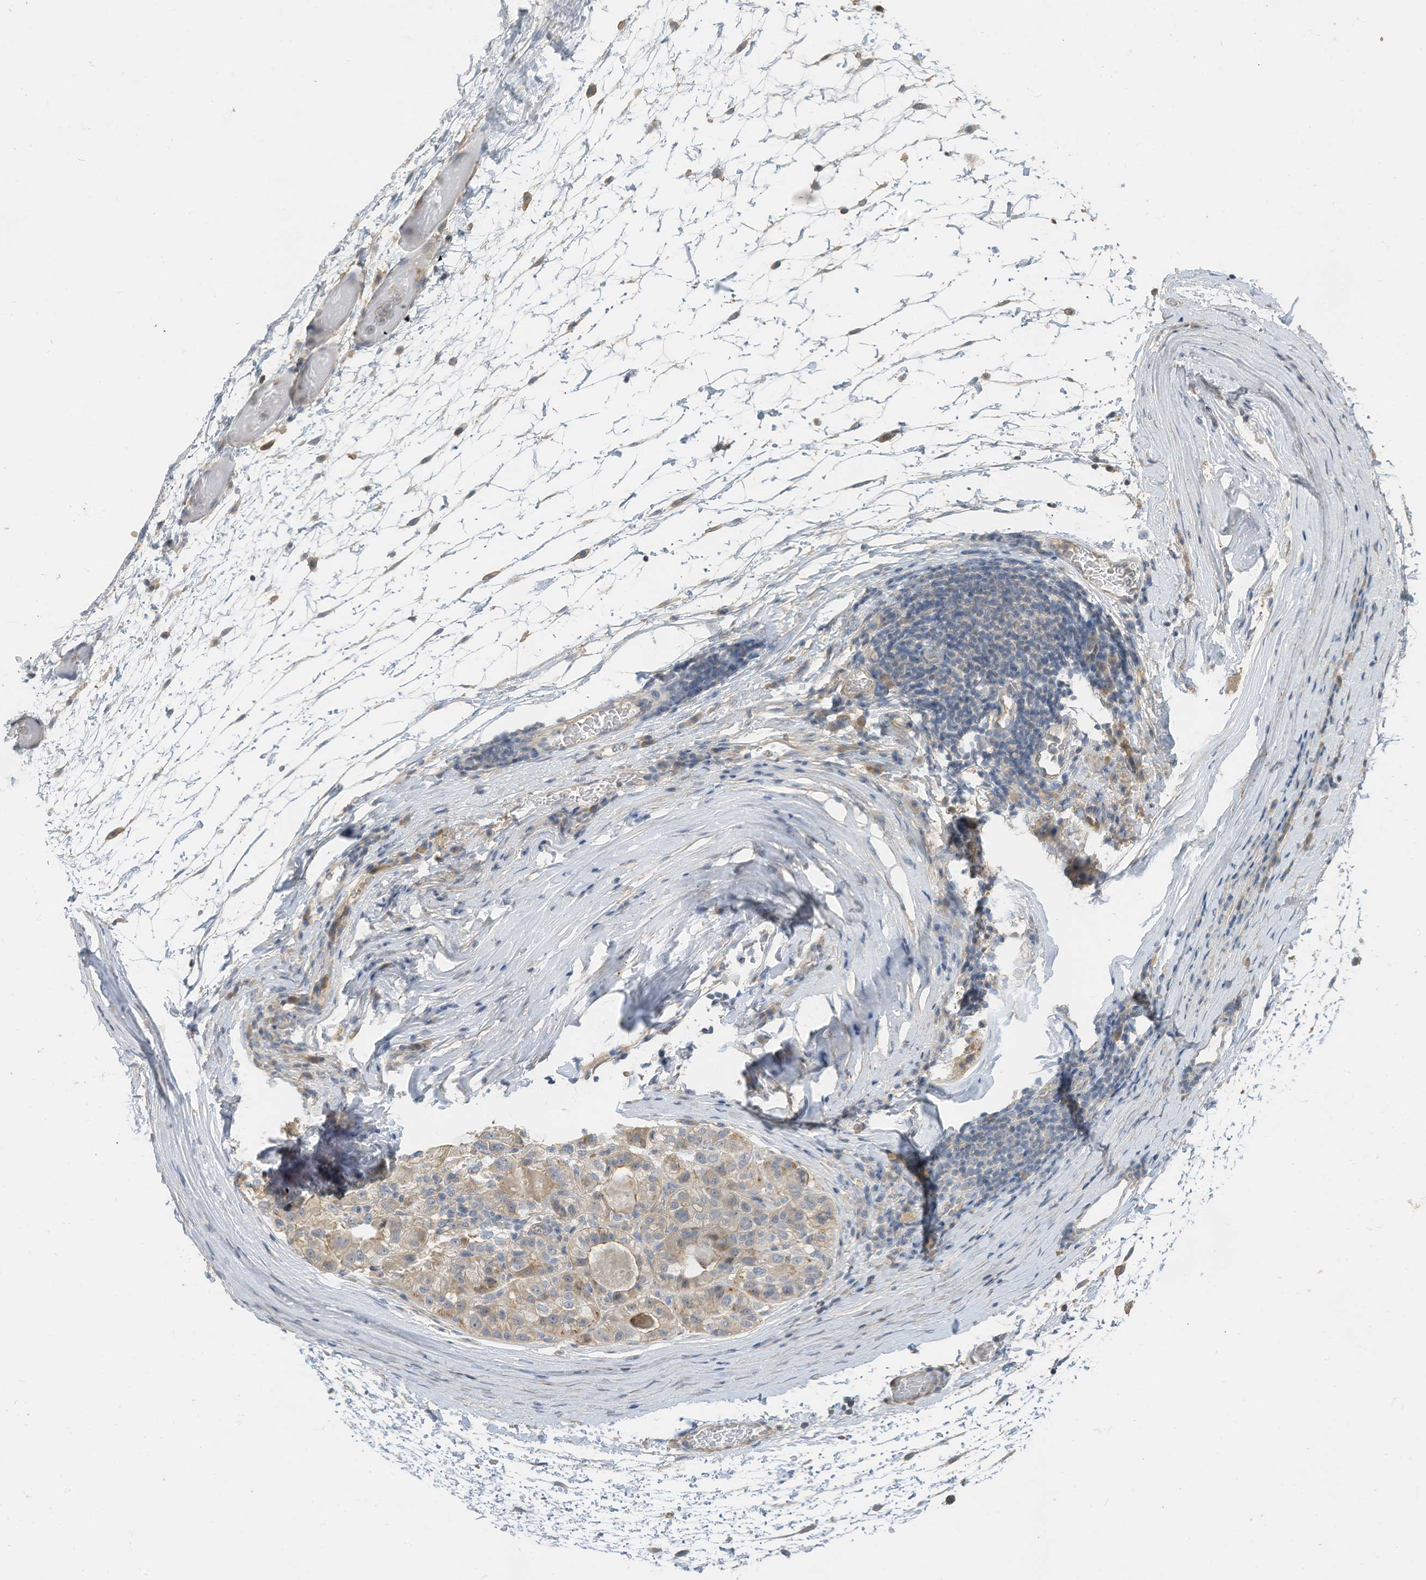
{"staining": {"intensity": "weak", "quantity": "25%-75%", "location": "cytoplasmic/membranous"}, "tissue": "liver cancer", "cell_type": "Tumor cells", "image_type": "cancer", "snomed": [{"axis": "morphology", "description": "Carcinoma, Hepatocellular, NOS"}, {"axis": "topography", "description": "Liver"}], "caption": "Immunohistochemical staining of human liver hepatocellular carcinoma reveals low levels of weak cytoplasmic/membranous protein staining in about 25%-75% of tumor cells. The protein is shown in brown color, while the nuclei are stained blue.", "gene": "SLFN14", "patient": {"sex": "male", "age": 80}}